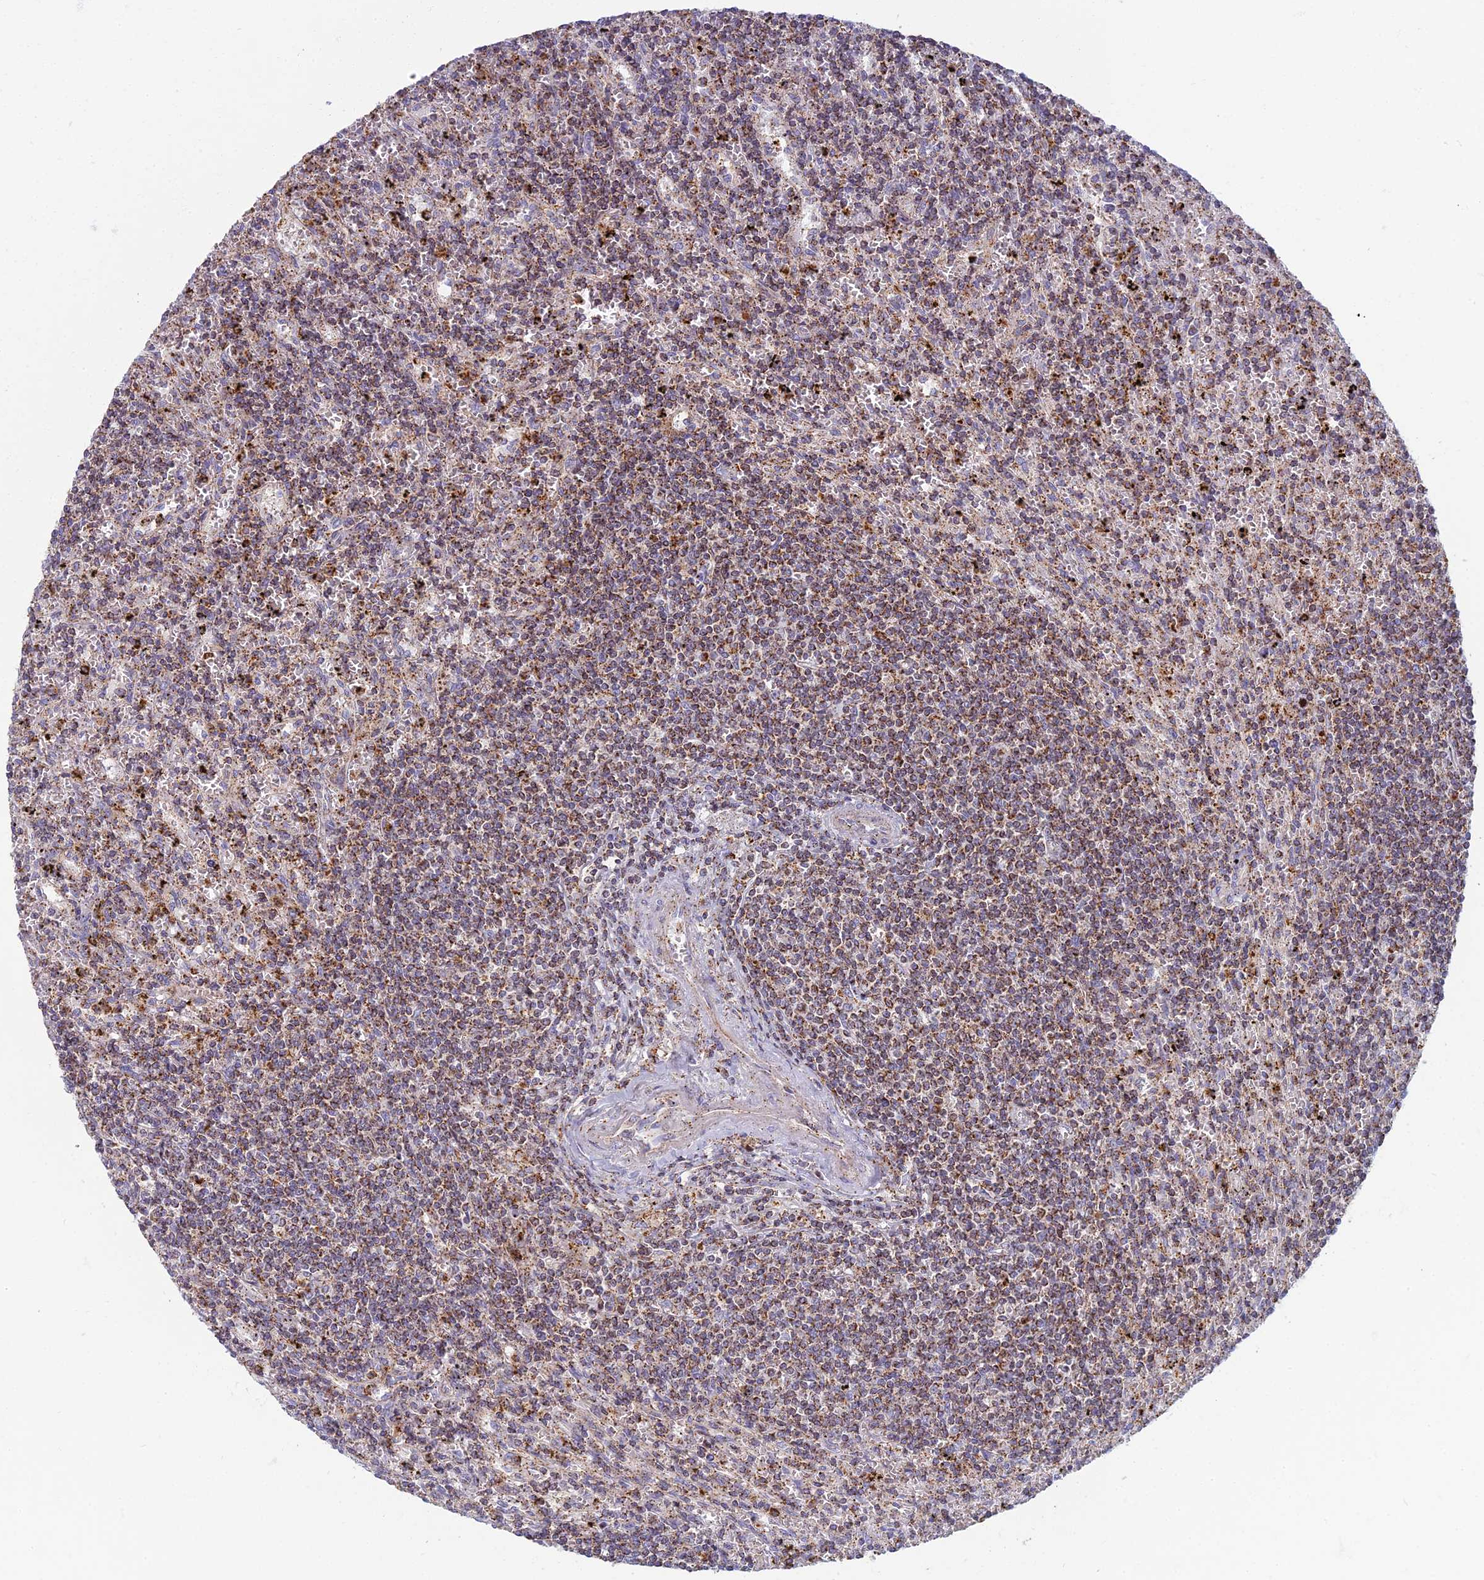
{"staining": {"intensity": "moderate", "quantity": ">75%", "location": "cytoplasmic/membranous"}, "tissue": "lymphoma", "cell_type": "Tumor cells", "image_type": "cancer", "snomed": [{"axis": "morphology", "description": "Malignant lymphoma, non-Hodgkin's type, Low grade"}, {"axis": "topography", "description": "Spleen"}], "caption": "Human lymphoma stained with a brown dye shows moderate cytoplasmic/membranous positive positivity in approximately >75% of tumor cells.", "gene": "CHMP4B", "patient": {"sex": "male", "age": 76}}